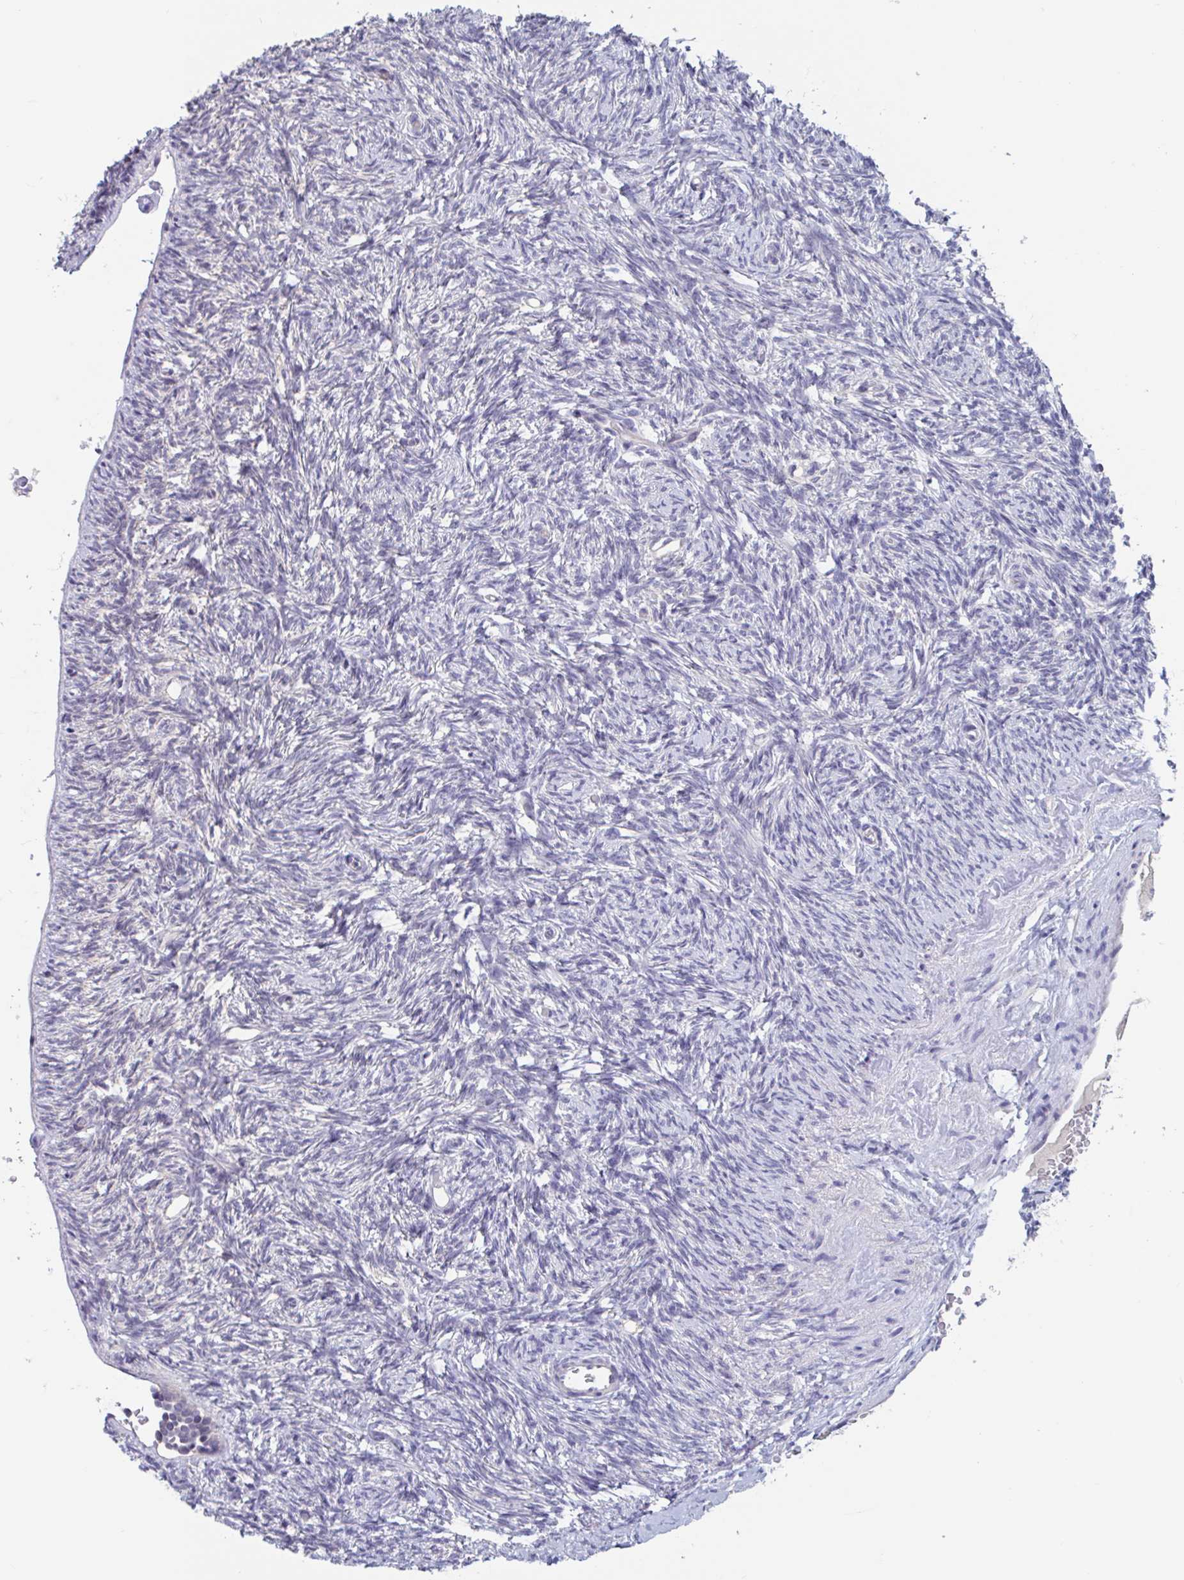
{"staining": {"intensity": "negative", "quantity": "none", "location": "none"}, "tissue": "ovary", "cell_type": "Ovarian stroma cells", "image_type": "normal", "snomed": [{"axis": "morphology", "description": "Normal tissue, NOS"}, {"axis": "topography", "description": "Ovary"}], "caption": "Protein analysis of benign ovary exhibits no significant expression in ovarian stroma cells.", "gene": "UNKL", "patient": {"sex": "female", "age": 33}}